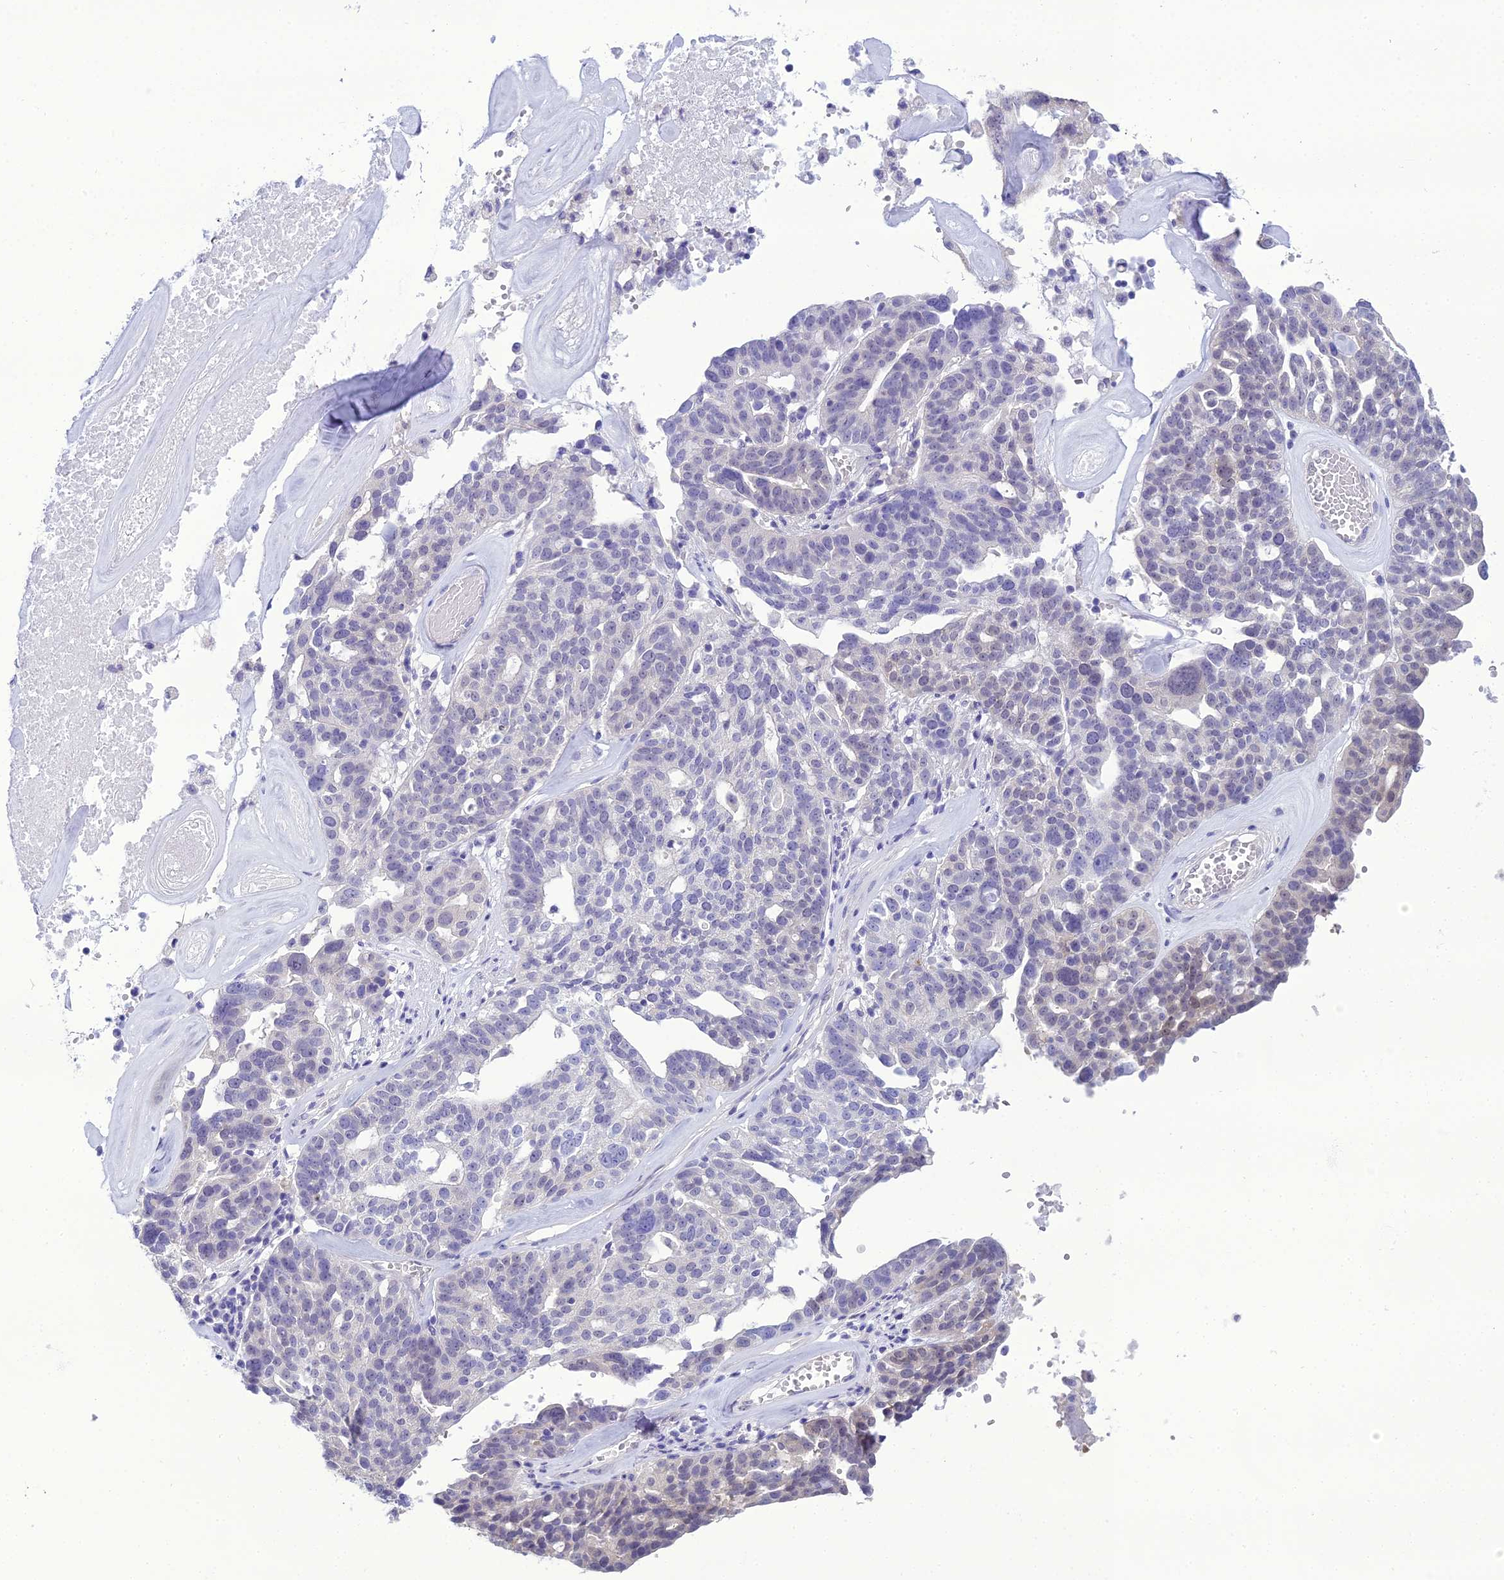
{"staining": {"intensity": "negative", "quantity": "none", "location": "none"}, "tissue": "ovarian cancer", "cell_type": "Tumor cells", "image_type": "cancer", "snomed": [{"axis": "morphology", "description": "Cystadenocarcinoma, serous, NOS"}, {"axis": "topography", "description": "Ovary"}], "caption": "DAB immunohistochemical staining of human ovarian cancer (serous cystadenocarcinoma) exhibits no significant positivity in tumor cells.", "gene": "GNPNAT1", "patient": {"sex": "female", "age": 59}}